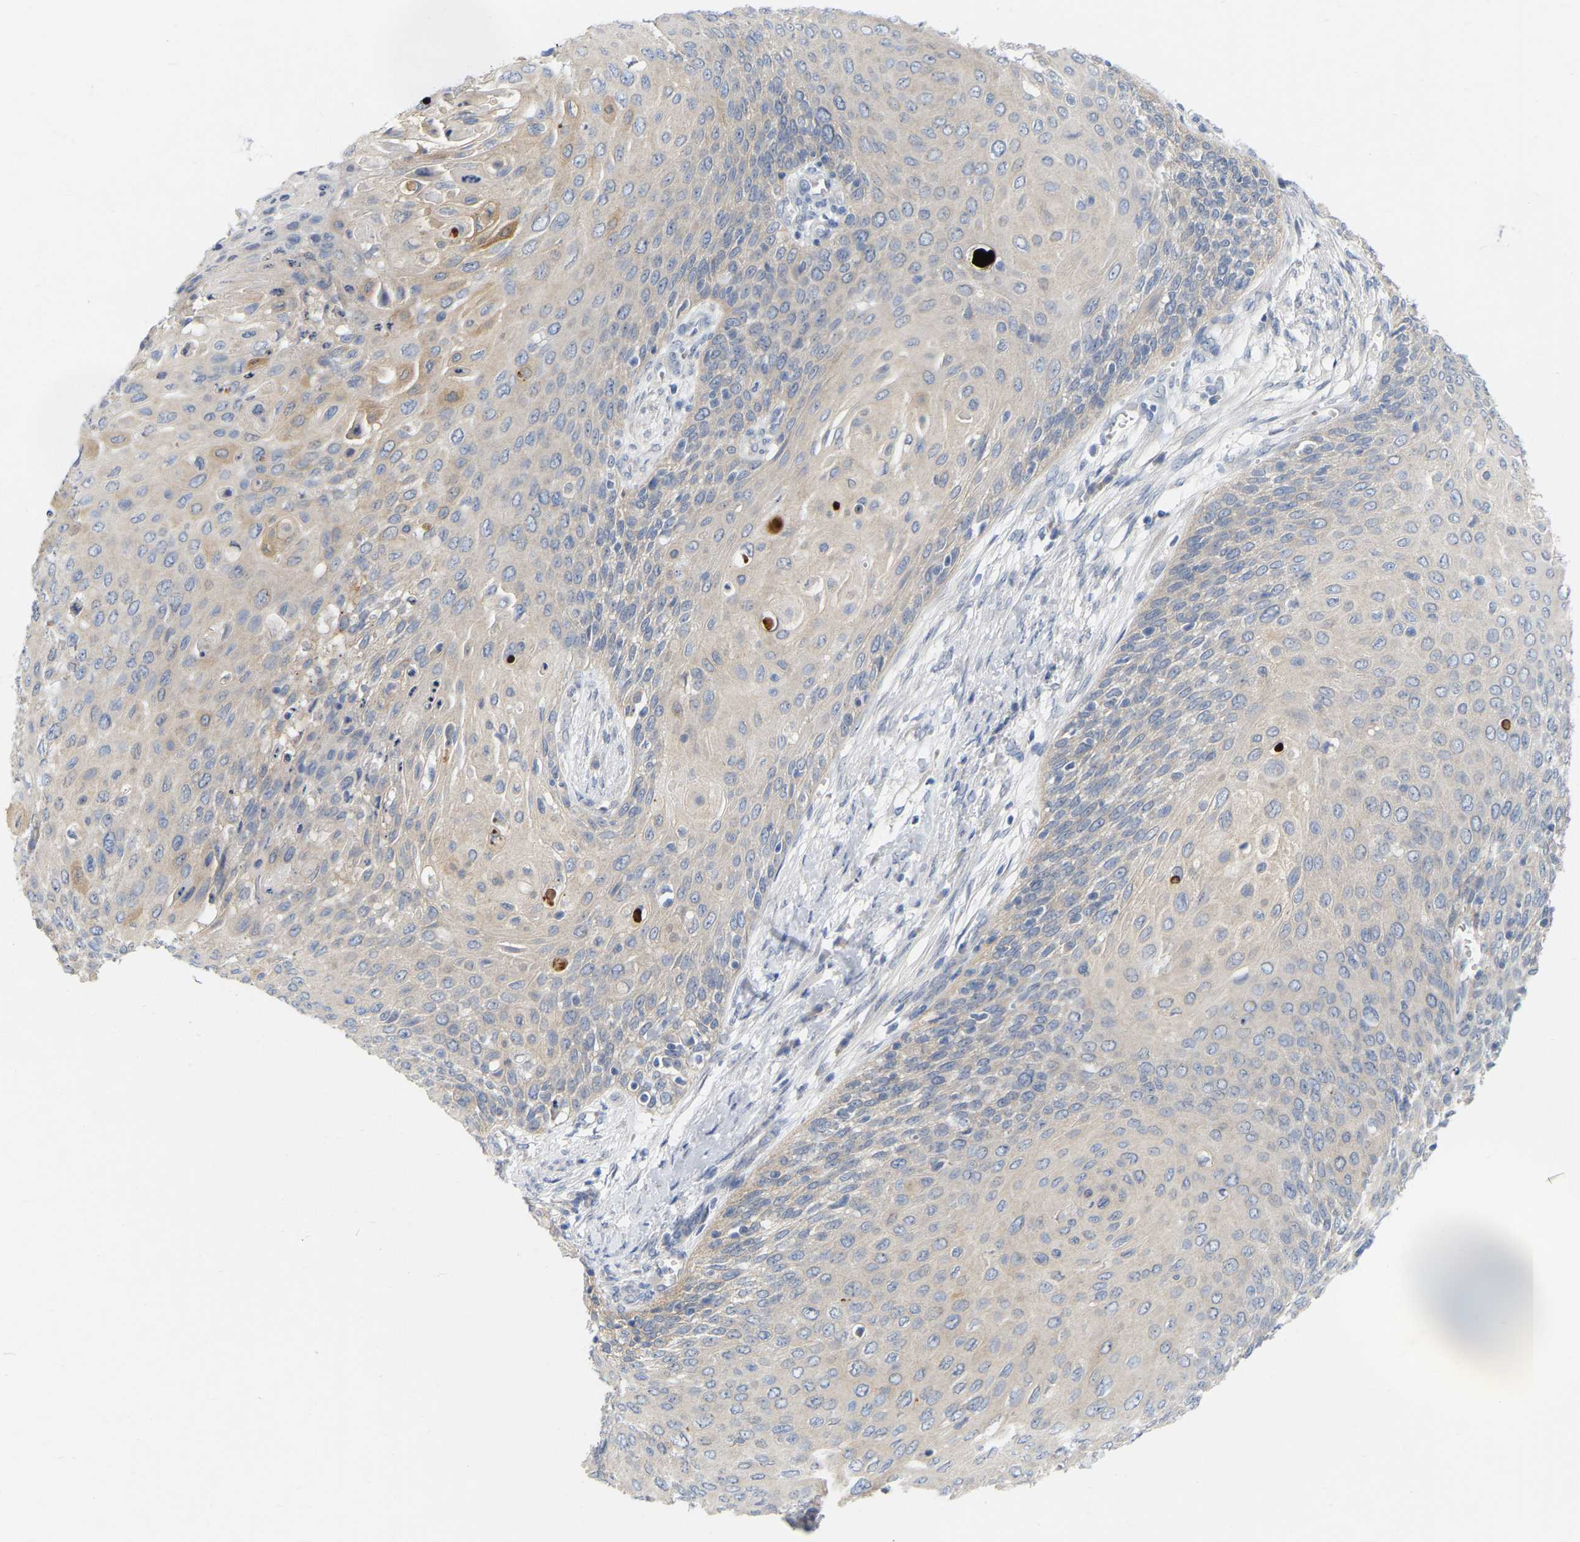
{"staining": {"intensity": "weak", "quantity": "<25%", "location": "cytoplasmic/membranous"}, "tissue": "cervical cancer", "cell_type": "Tumor cells", "image_type": "cancer", "snomed": [{"axis": "morphology", "description": "Squamous cell carcinoma, NOS"}, {"axis": "topography", "description": "Cervix"}], "caption": "Immunohistochemistry of human squamous cell carcinoma (cervical) exhibits no positivity in tumor cells.", "gene": "WIPI2", "patient": {"sex": "female", "age": 39}}